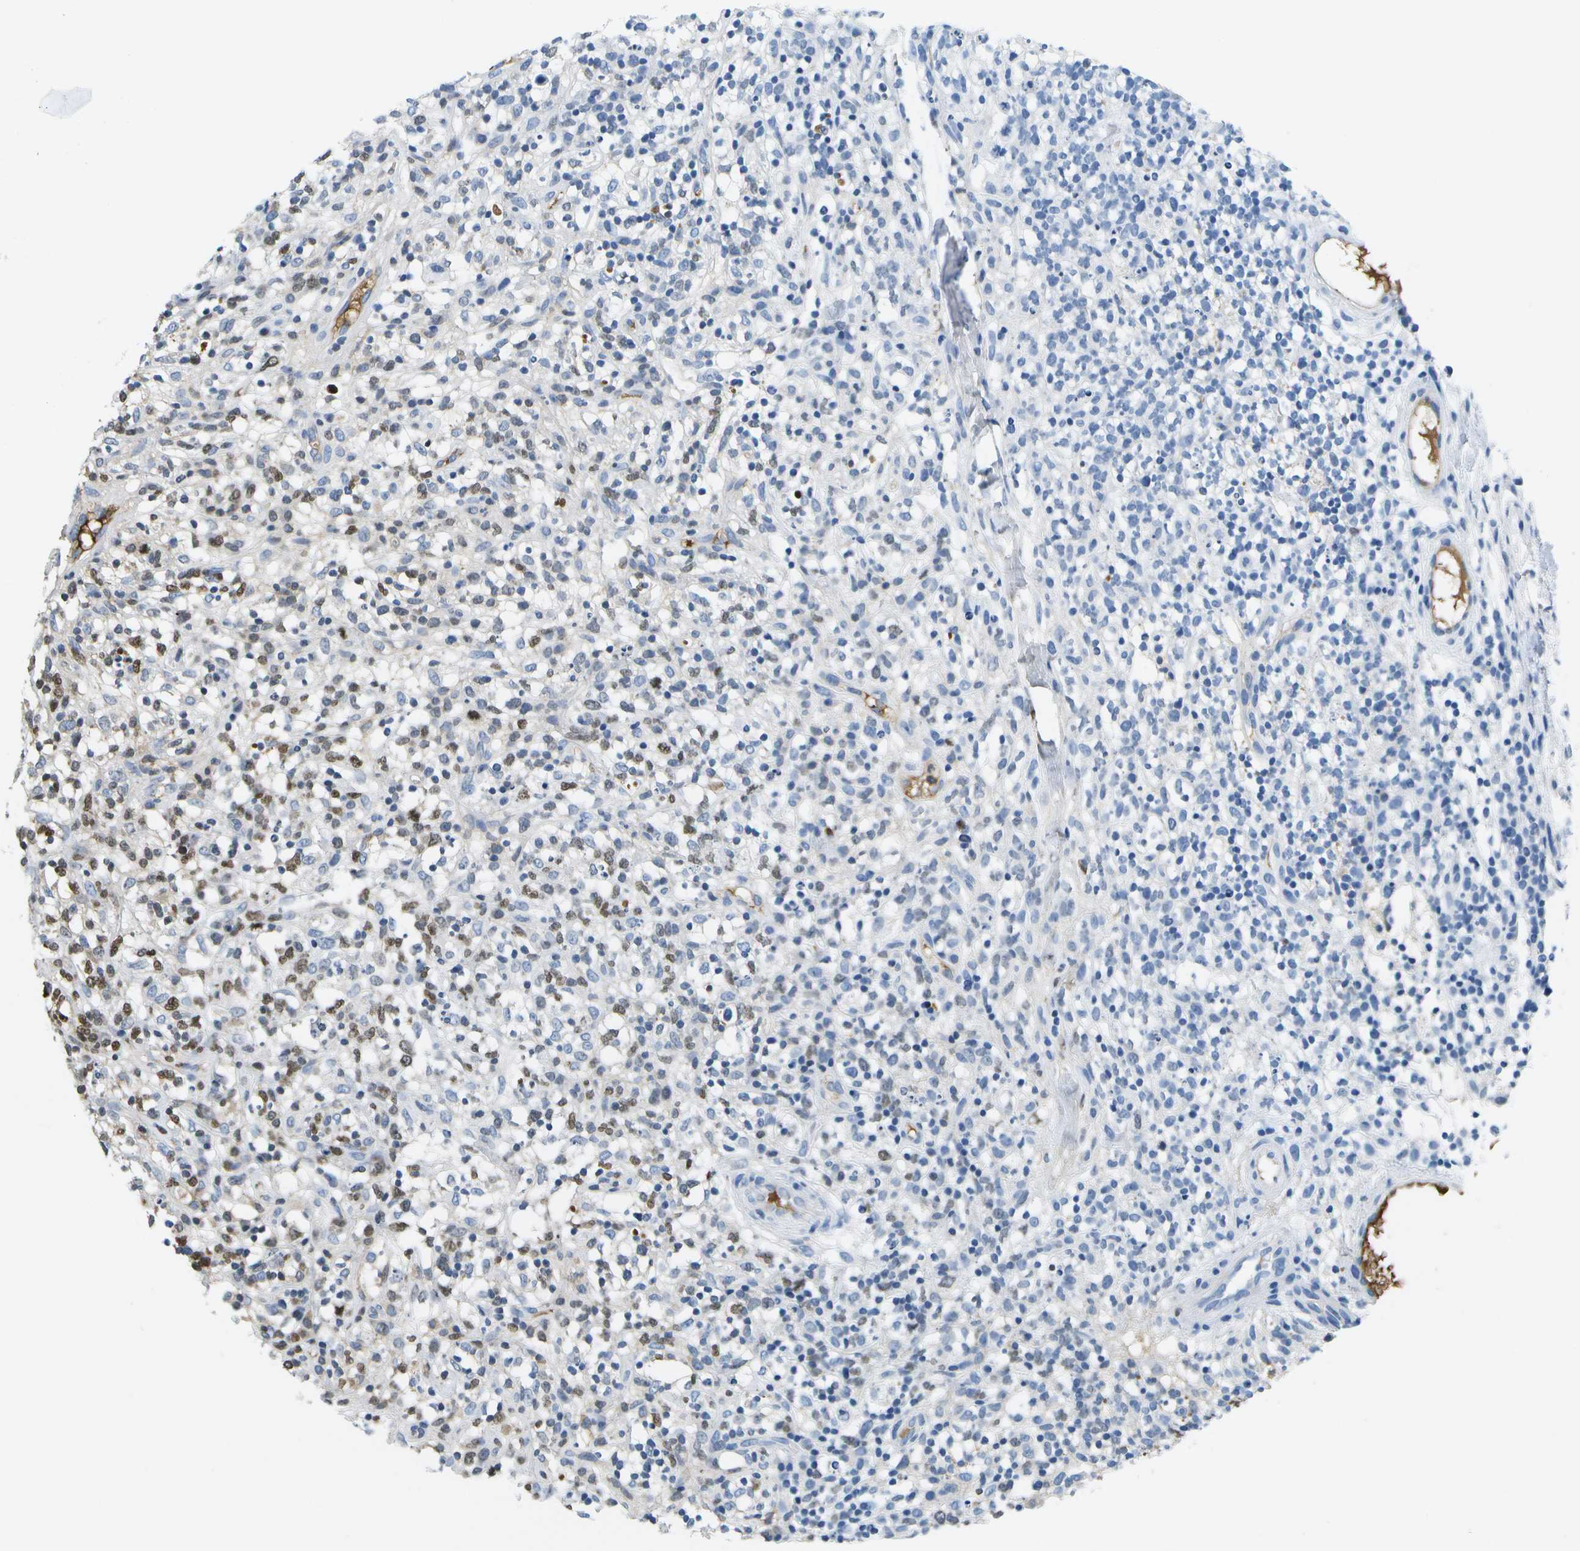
{"staining": {"intensity": "moderate", "quantity": "<25%", "location": "nuclear"}, "tissue": "lymphoma", "cell_type": "Tumor cells", "image_type": "cancer", "snomed": [{"axis": "morphology", "description": "Malignant lymphoma, non-Hodgkin's type, High grade"}, {"axis": "topography", "description": "Lymph node"}], "caption": "Tumor cells demonstrate low levels of moderate nuclear positivity in about <25% of cells in human high-grade malignant lymphoma, non-Hodgkin's type.", "gene": "SERPINA1", "patient": {"sex": "female", "age": 73}}